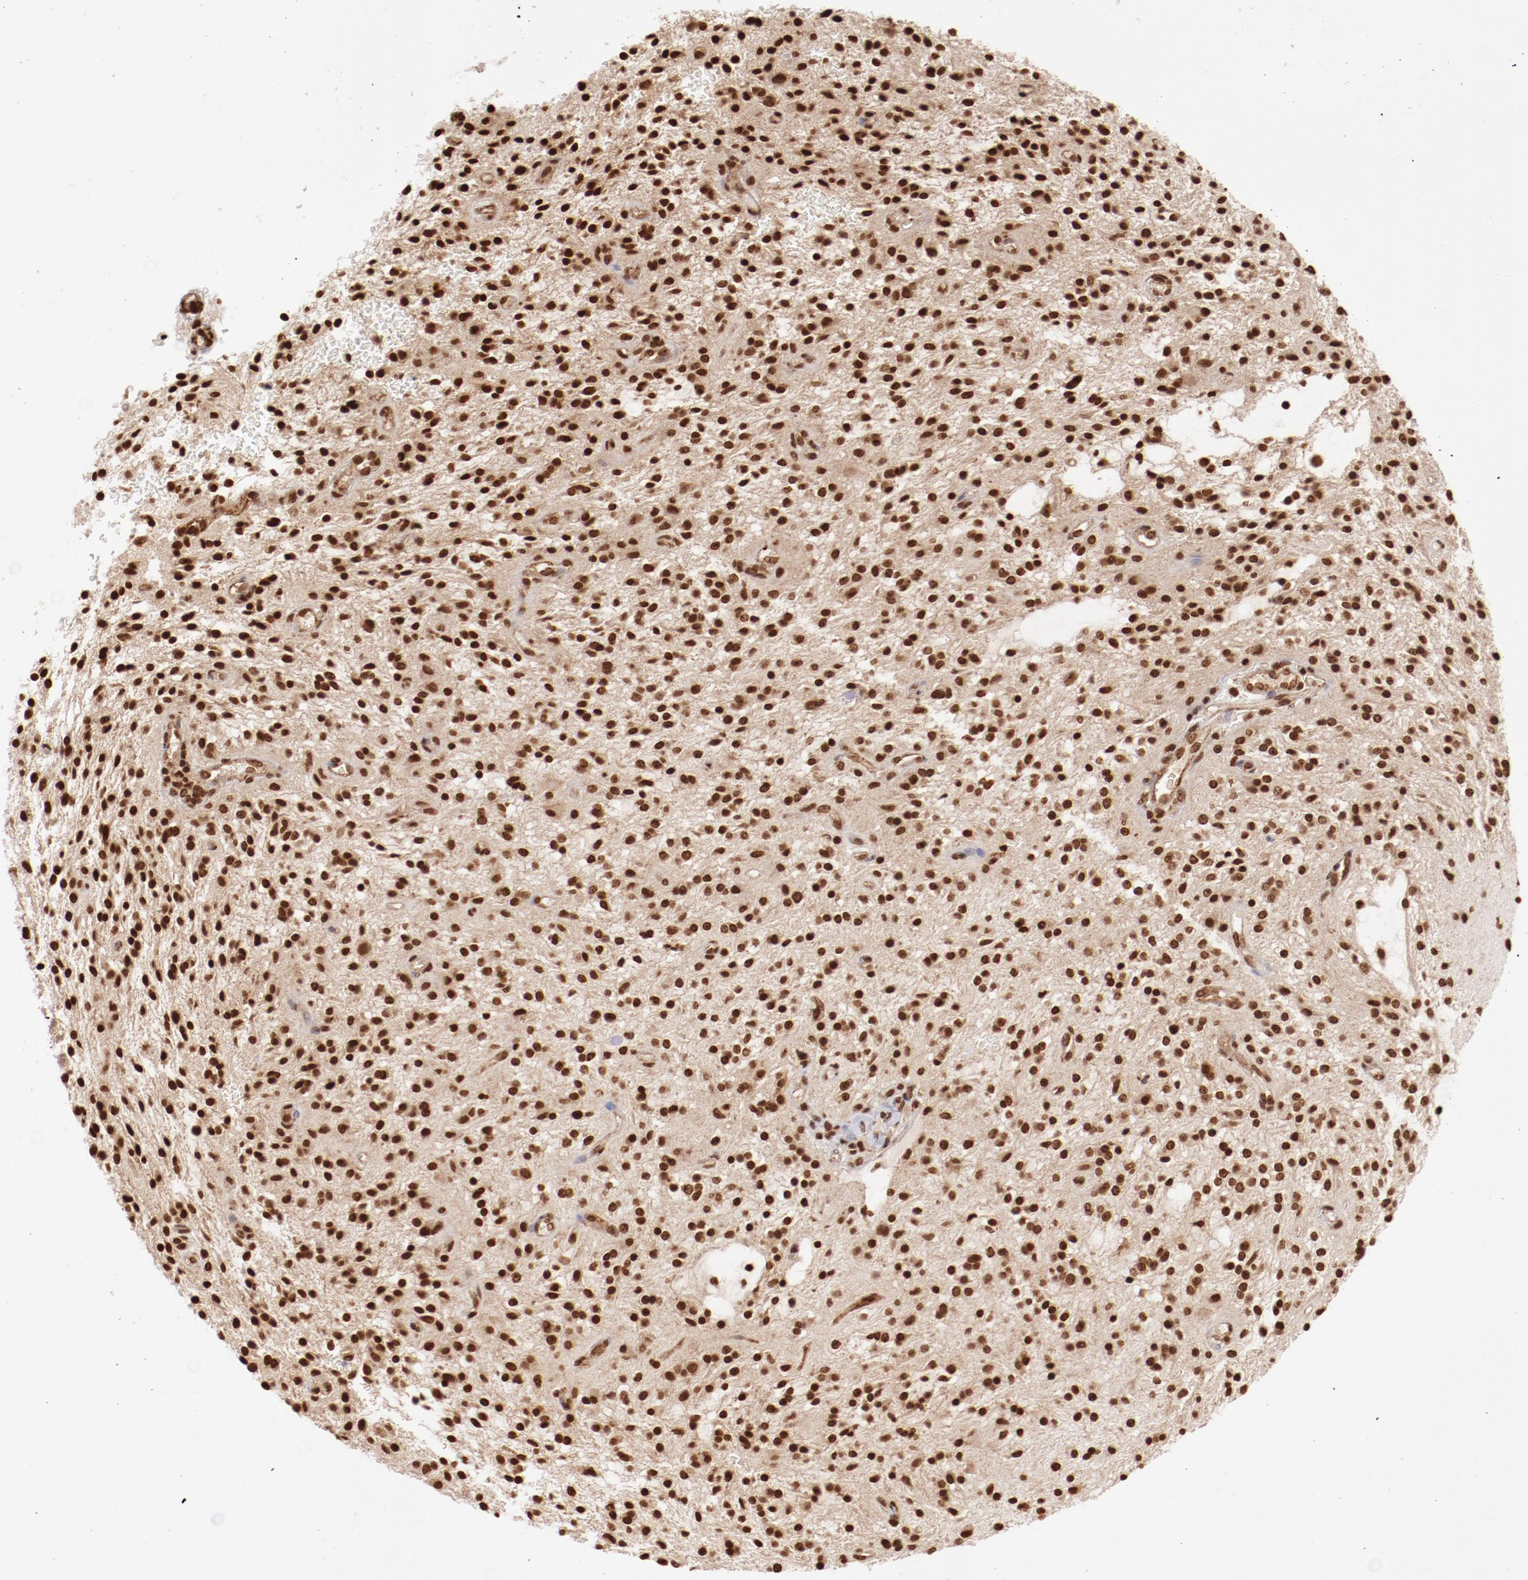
{"staining": {"intensity": "moderate", "quantity": ">75%", "location": "nuclear"}, "tissue": "glioma", "cell_type": "Tumor cells", "image_type": "cancer", "snomed": [{"axis": "morphology", "description": "Glioma, malignant, NOS"}, {"axis": "topography", "description": "Cerebellum"}], "caption": "Approximately >75% of tumor cells in human malignant glioma demonstrate moderate nuclear protein staining as visualized by brown immunohistochemical staining.", "gene": "ABL2", "patient": {"sex": "female", "age": 10}}